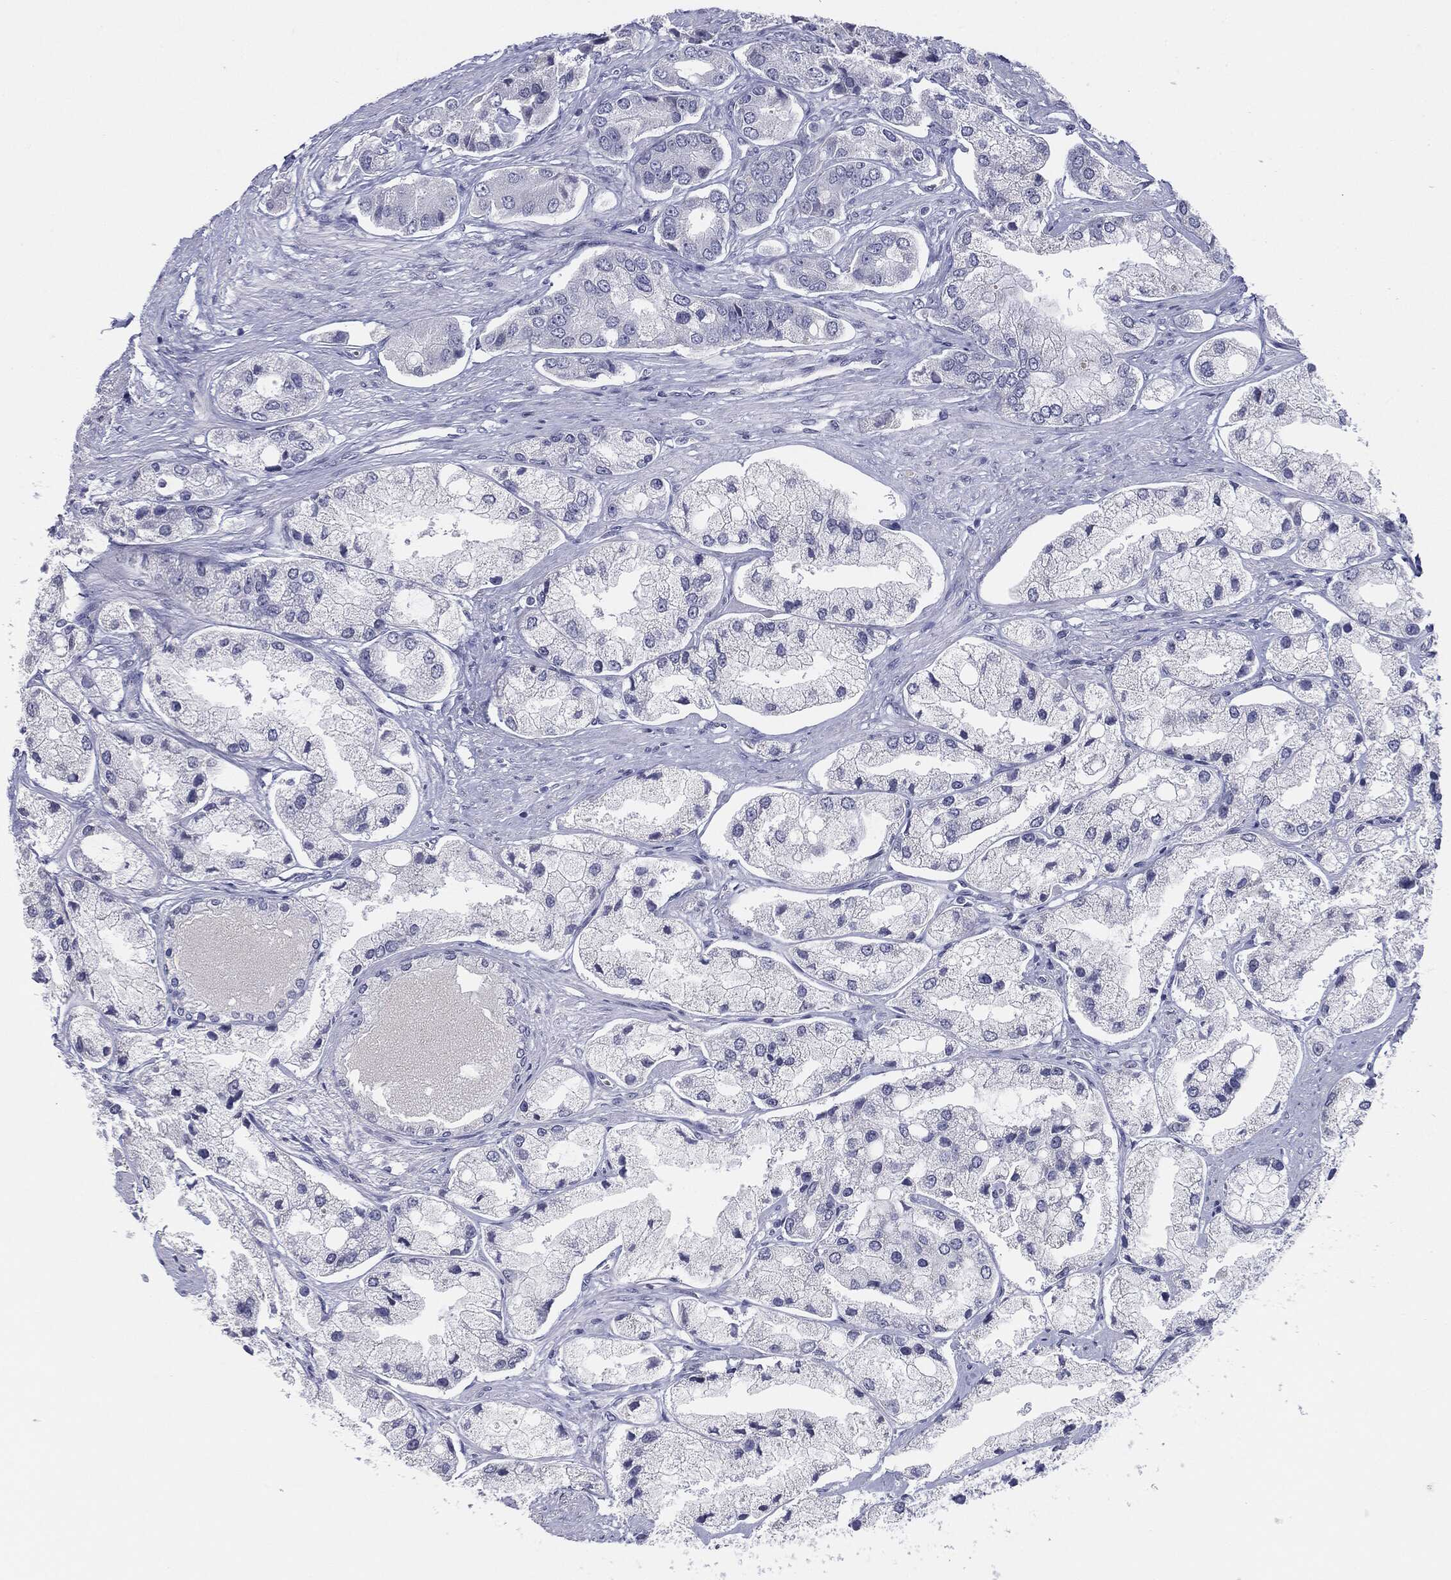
{"staining": {"intensity": "negative", "quantity": "none", "location": "none"}, "tissue": "prostate cancer", "cell_type": "Tumor cells", "image_type": "cancer", "snomed": [{"axis": "morphology", "description": "Adenocarcinoma, Low grade"}, {"axis": "topography", "description": "Prostate"}], "caption": "Prostate adenocarcinoma (low-grade) was stained to show a protein in brown. There is no significant staining in tumor cells.", "gene": "SERPINB4", "patient": {"sex": "male", "age": 69}}